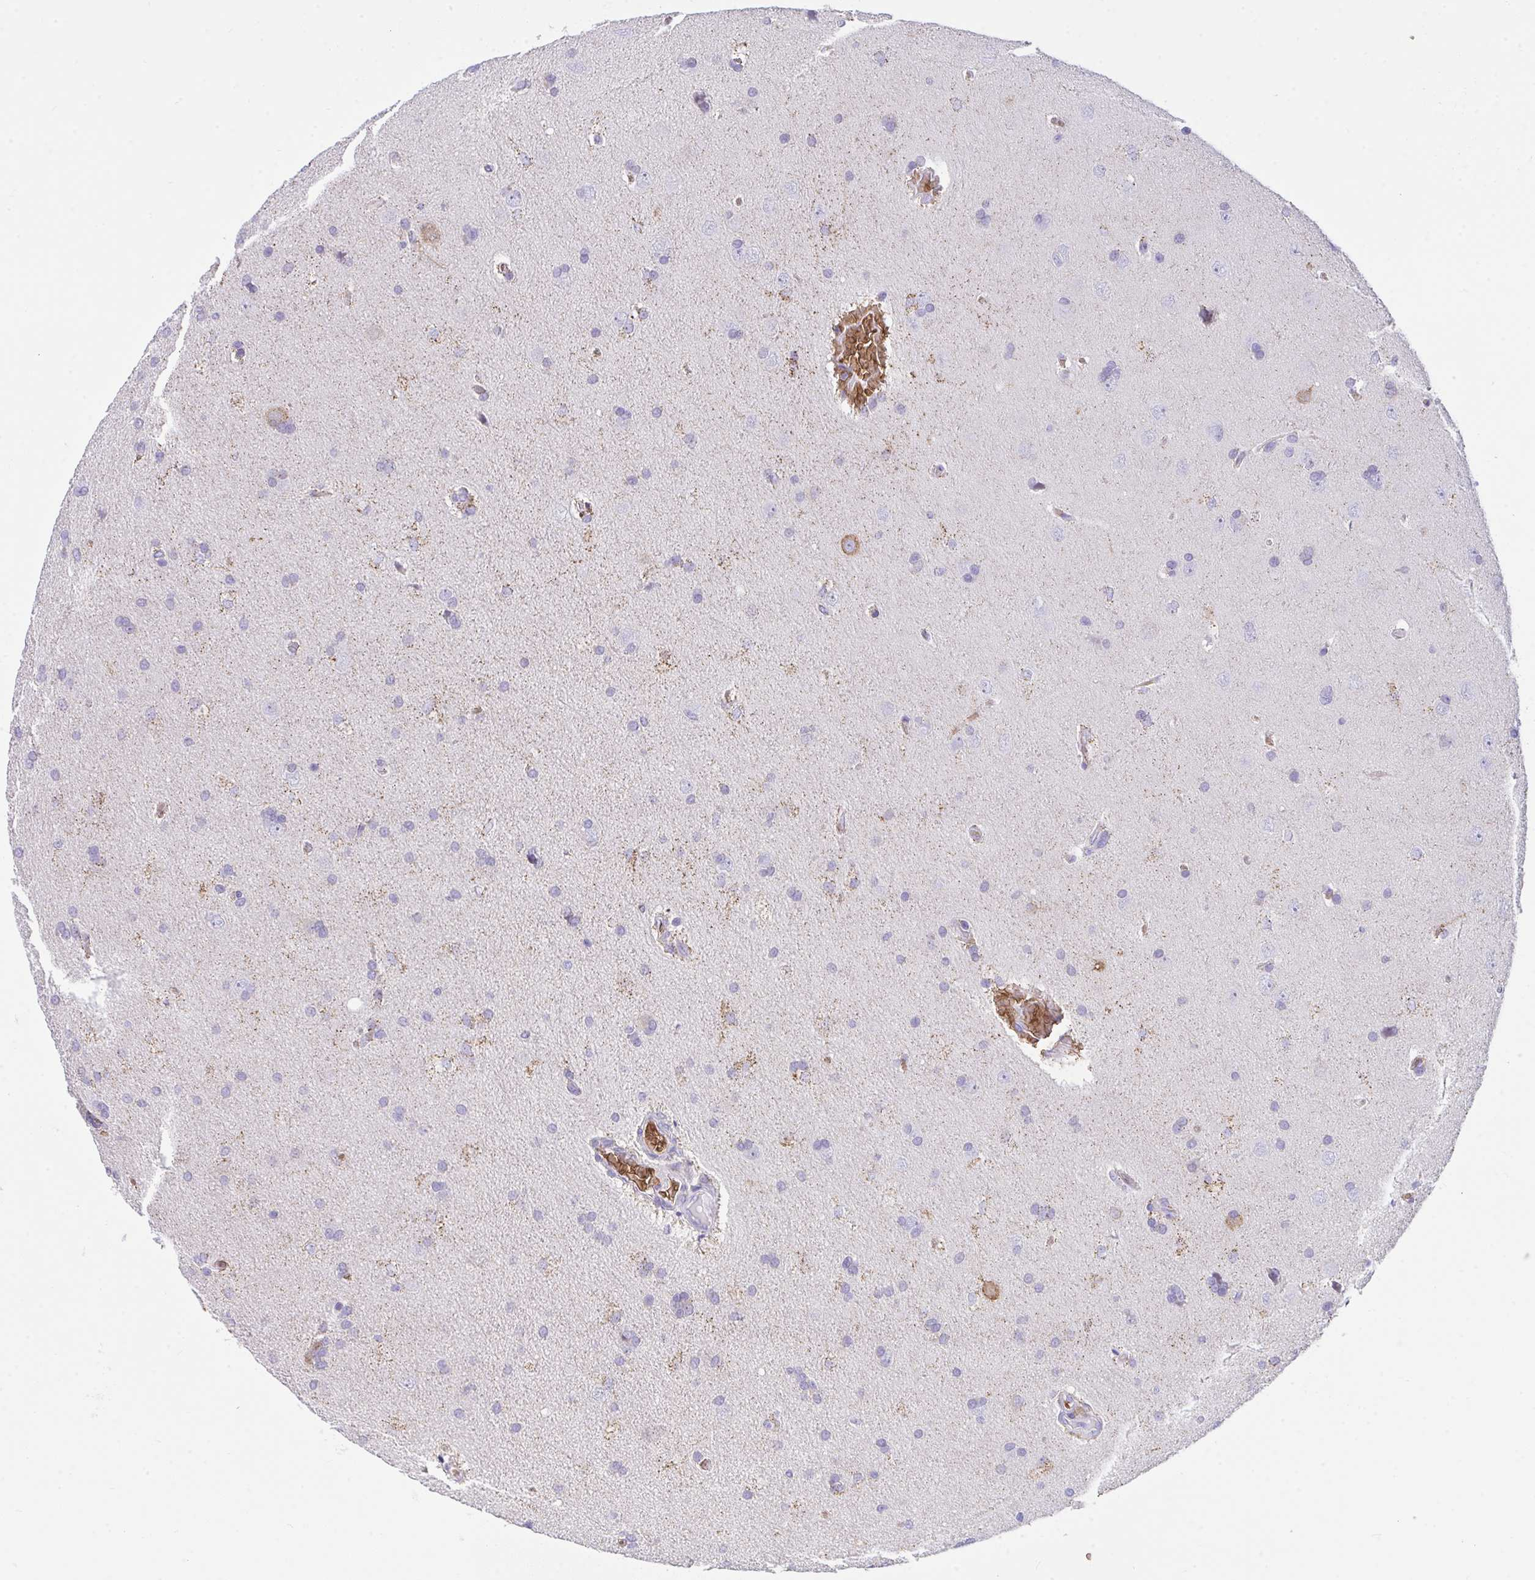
{"staining": {"intensity": "negative", "quantity": "none", "location": "none"}, "tissue": "glioma", "cell_type": "Tumor cells", "image_type": "cancer", "snomed": [{"axis": "morphology", "description": "Glioma, malignant, Low grade"}, {"axis": "topography", "description": "Brain"}], "caption": "The histopathology image shows no significant expression in tumor cells of malignant glioma (low-grade).", "gene": "ANK1", "patient": {"sex": "female", "age": 54}}